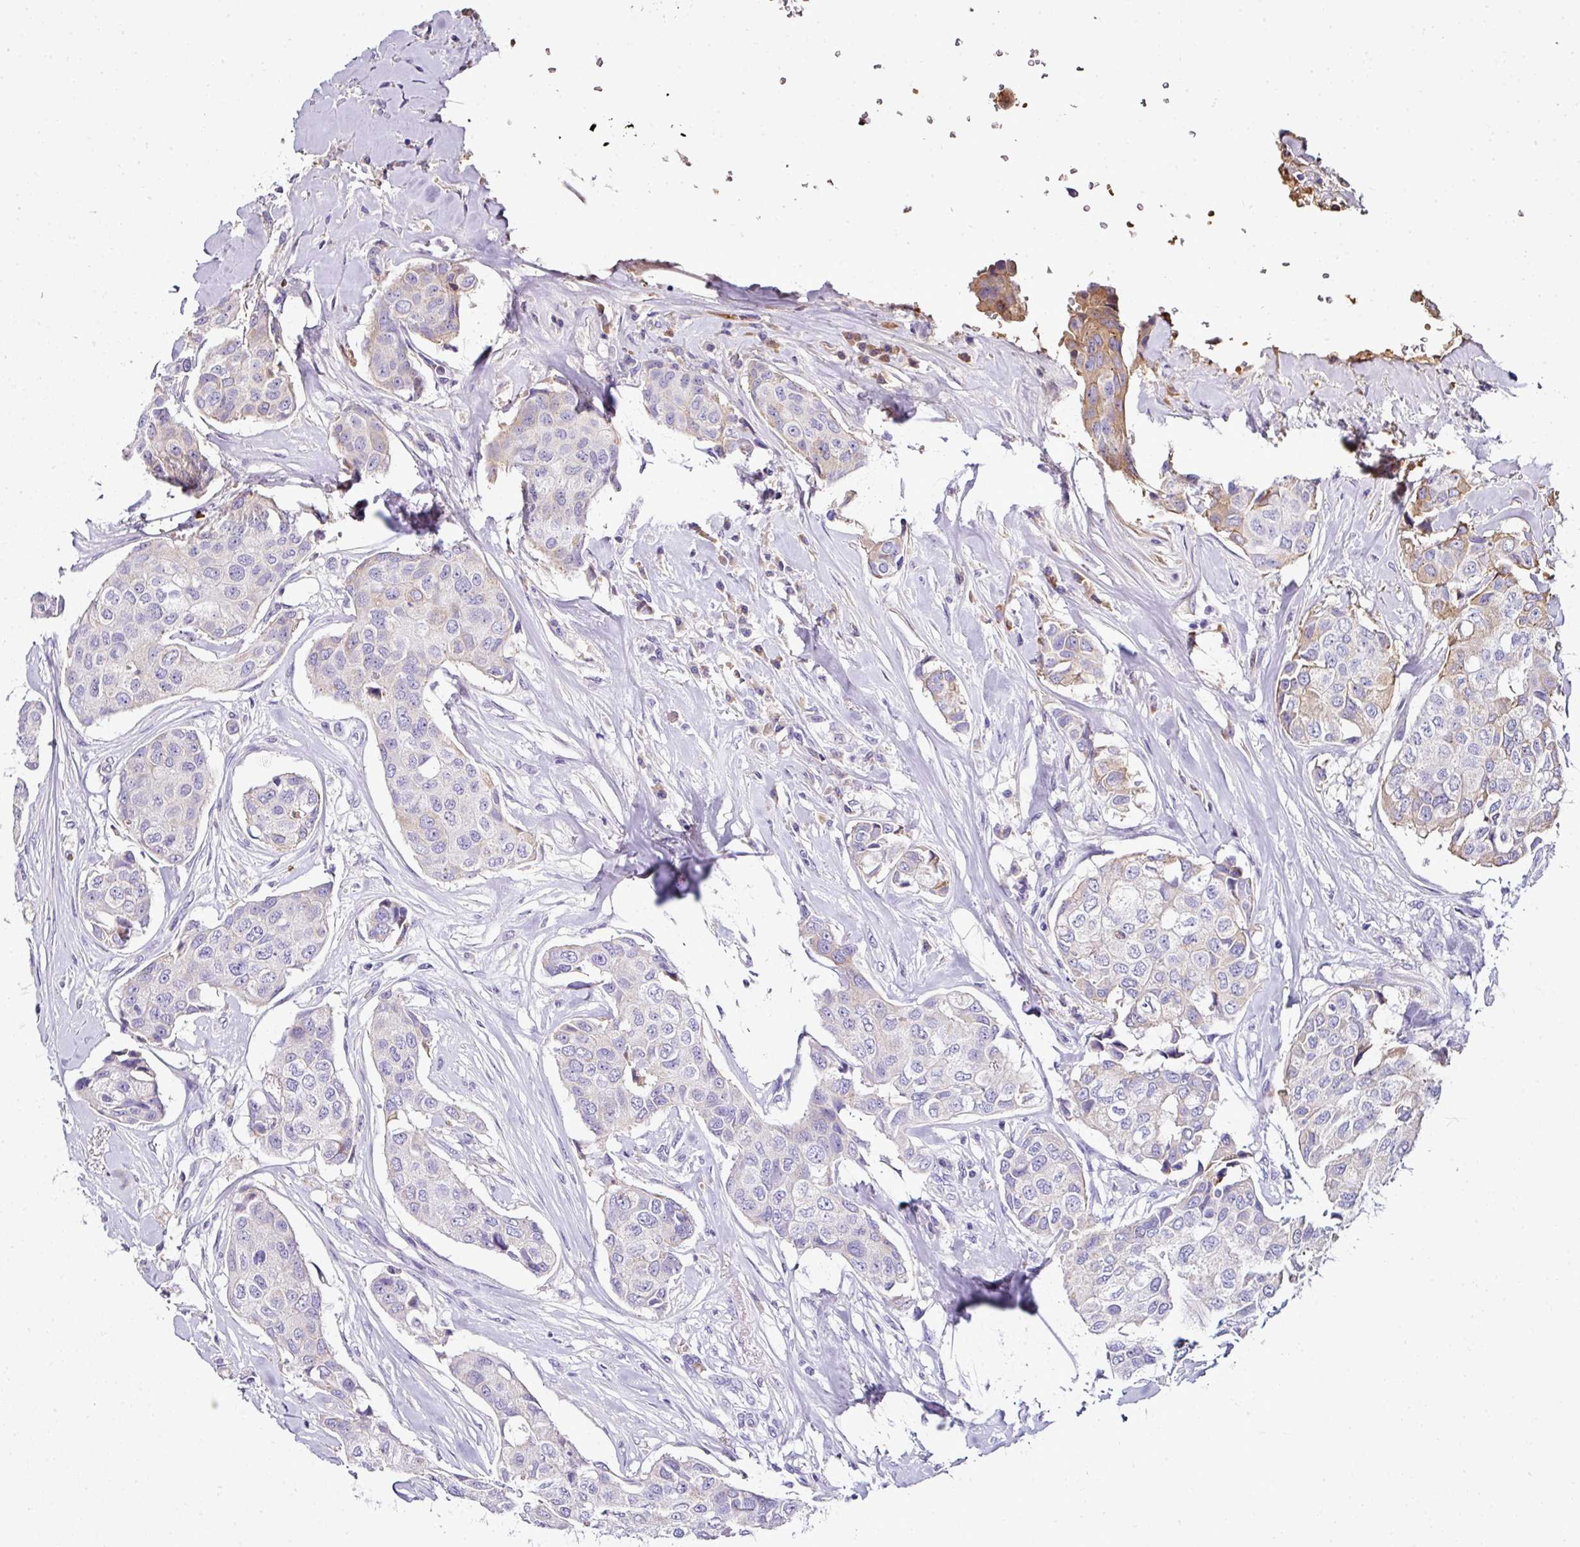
{"staining": {"intensity": "weak", "quantity": "<25%", "location": "cytoplasmic/membranous"}, "tissue": "breast cancer", "cell_type": "Tumor cells", "image_type": "cancer", "snomed": [{"axis": "morphology", "description": "Duct carcinoma"}, {"axis": "topography", "description": "Breast"}], "caption": "This is an immunohistochemistry (IHC) photomicrograph of infiltrating ductal carcinoma (breast). There is no expression in tumor cells.", "gene": "NAPSA", "patient": {"sex": "female", "age": 80}}